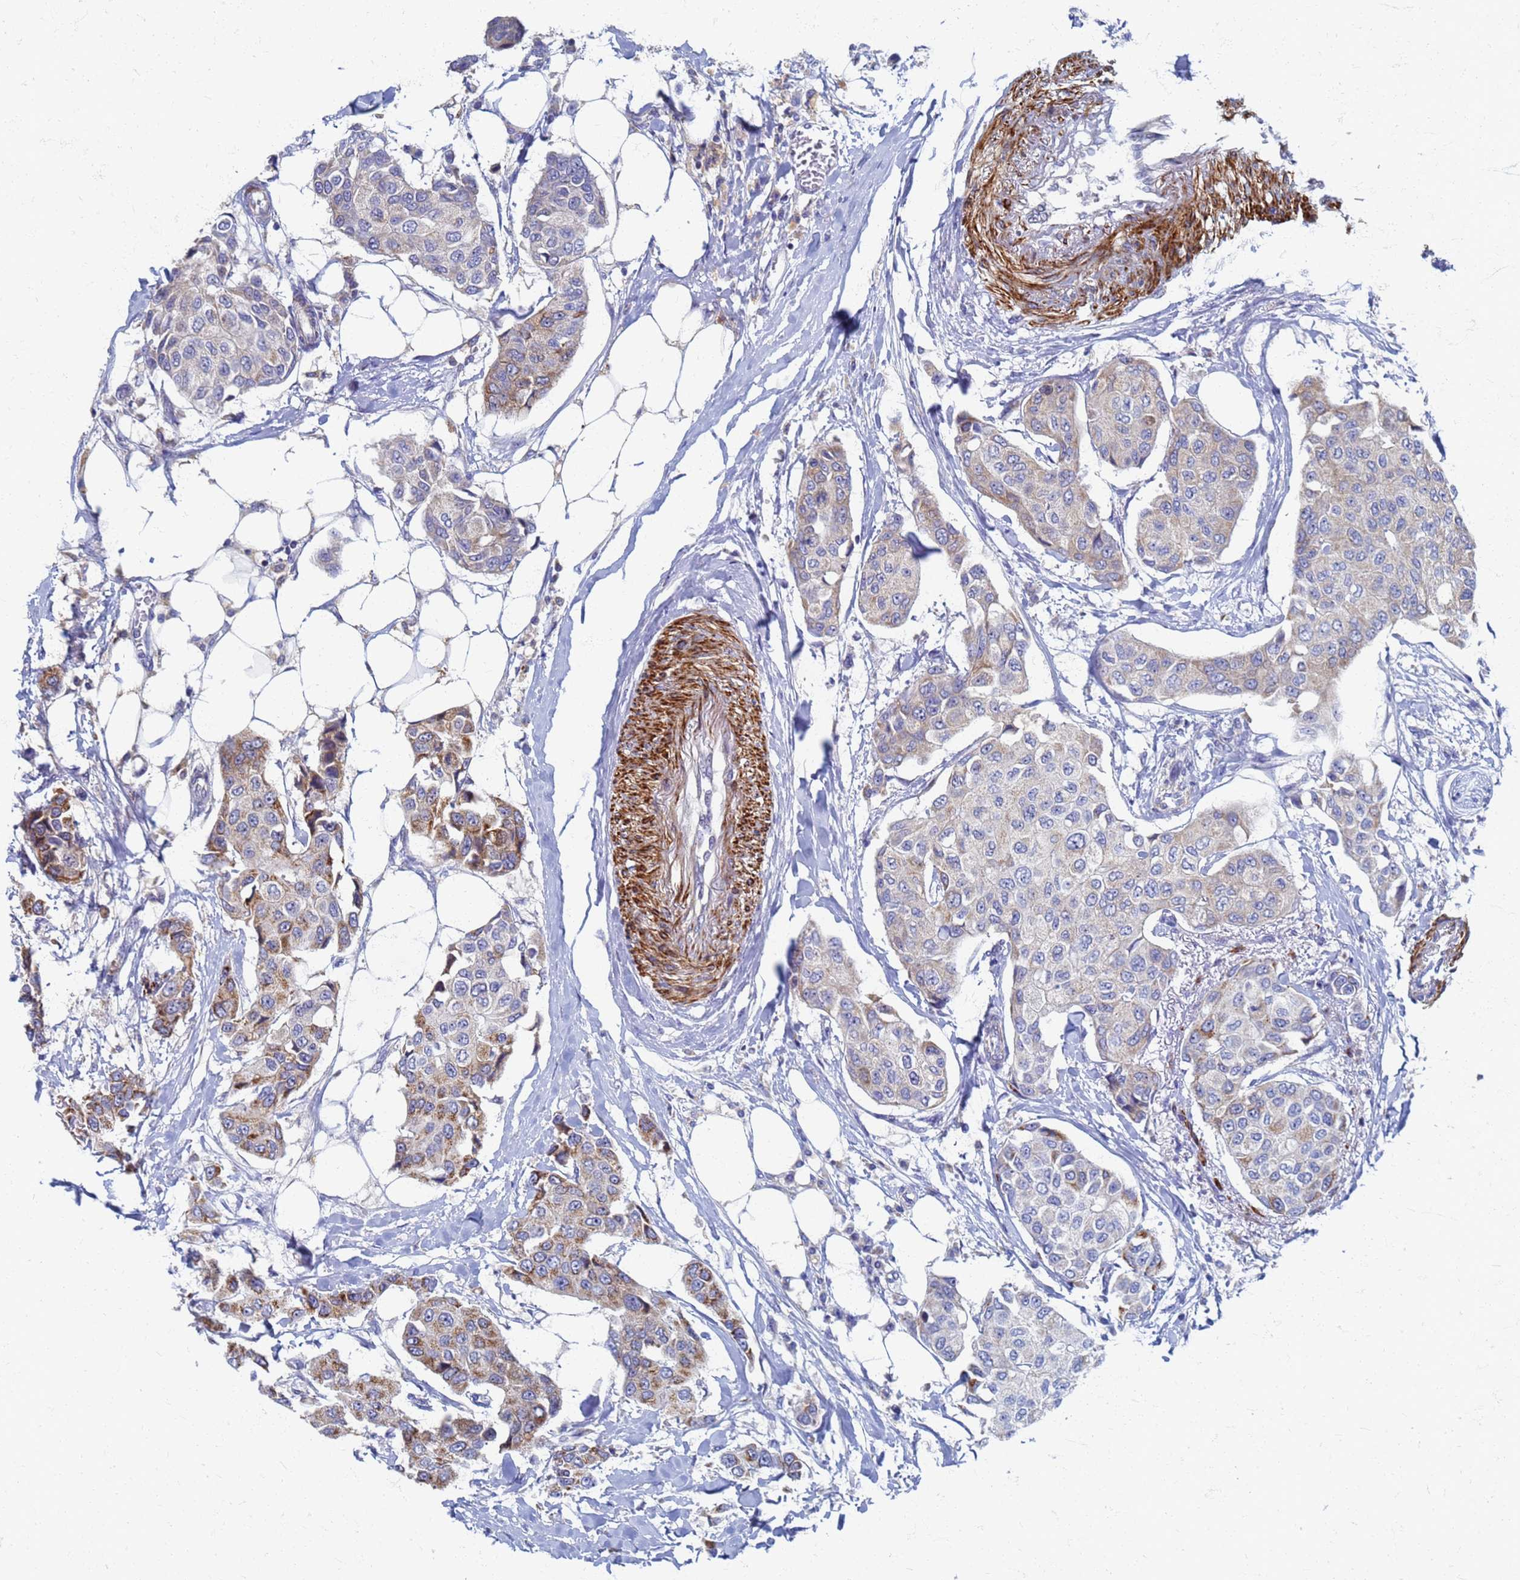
{"staining": {"intensity": "moderate", "quantity": "<25%", "location": "cytoplasmic/membranous"}, "tissue": "breast cancer", "cell_type": "Tumor cells", "image_type": "cancer", "snomed": [{"axis": "morphology", "description": "Duct carcinoma"}, {"axis": "topography", "description": "Breast"}], "caption": "Moderate cytoplasmic/membranous expression is present in about <25% of tumor cells in breast invasive ductal carcinoma. (DAB (3,3'-diaminobenzidine) IHC, brown staining for protein, blue staining for nuclei).", "gene": "ATPAF1", "patient": {"sex": "female", "age": 80}}